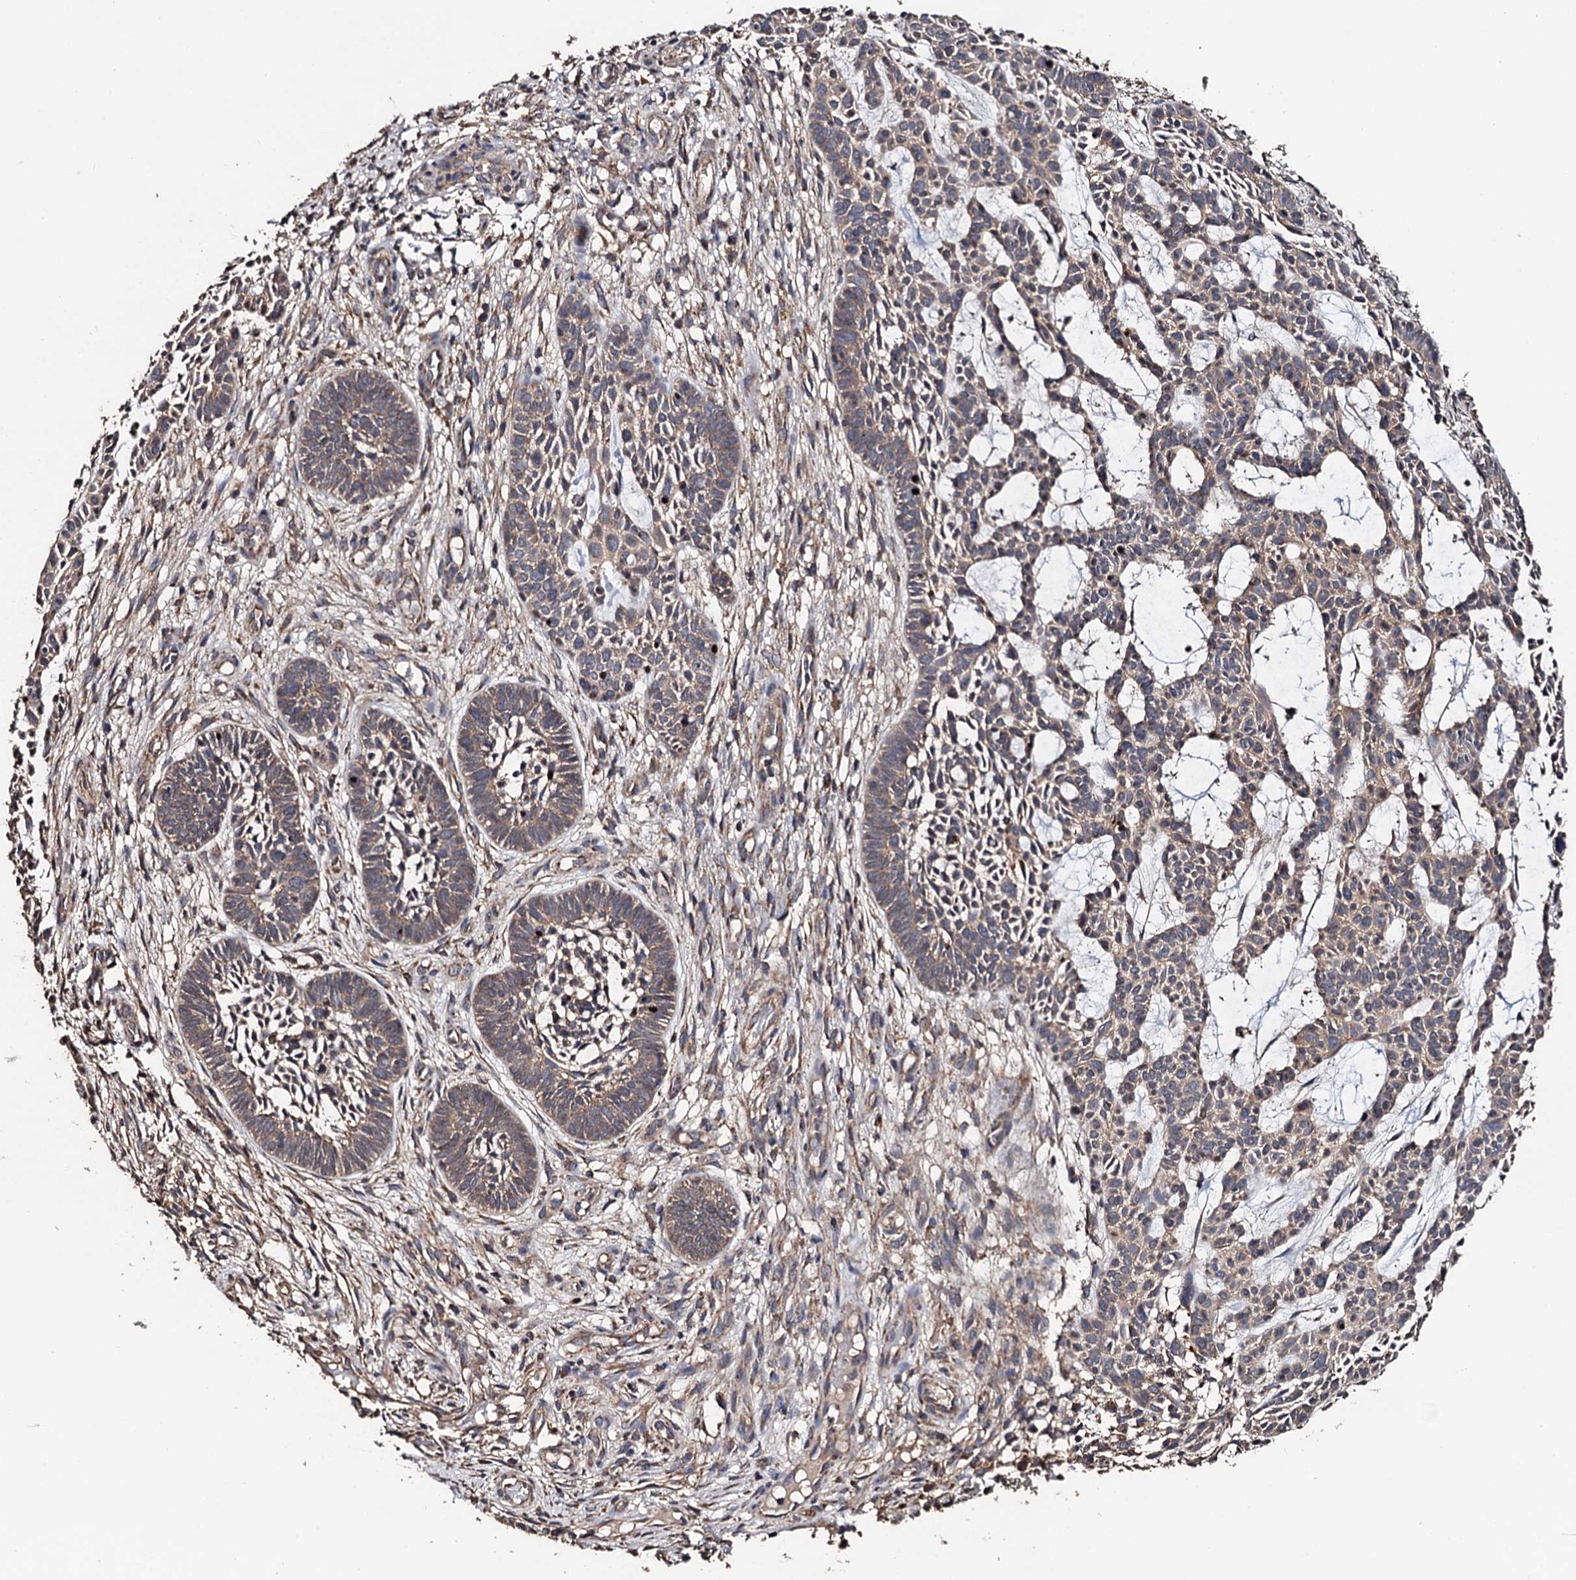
{"staining": {"intensity": "weak", "quantity": ">75%", "location": "cytoplasmic/membranous"}, "tissue": "skin cancer", "cell_type": "Tumor cells", "image_type": "cancer", "snomed": [{"axis": "morphology", "description": "Basal cell carcinoma"}, {"axis": "topography", "description": "Skin"}], "caption": "Immunohistochemistry (IHC) of skin cancer demonstrates low levels of weak cytoplasmic/membranous expression in approximately >75% of tumor cells.", "gene": "PPTC7", "patient": {"sex": "male", "age": 89}}